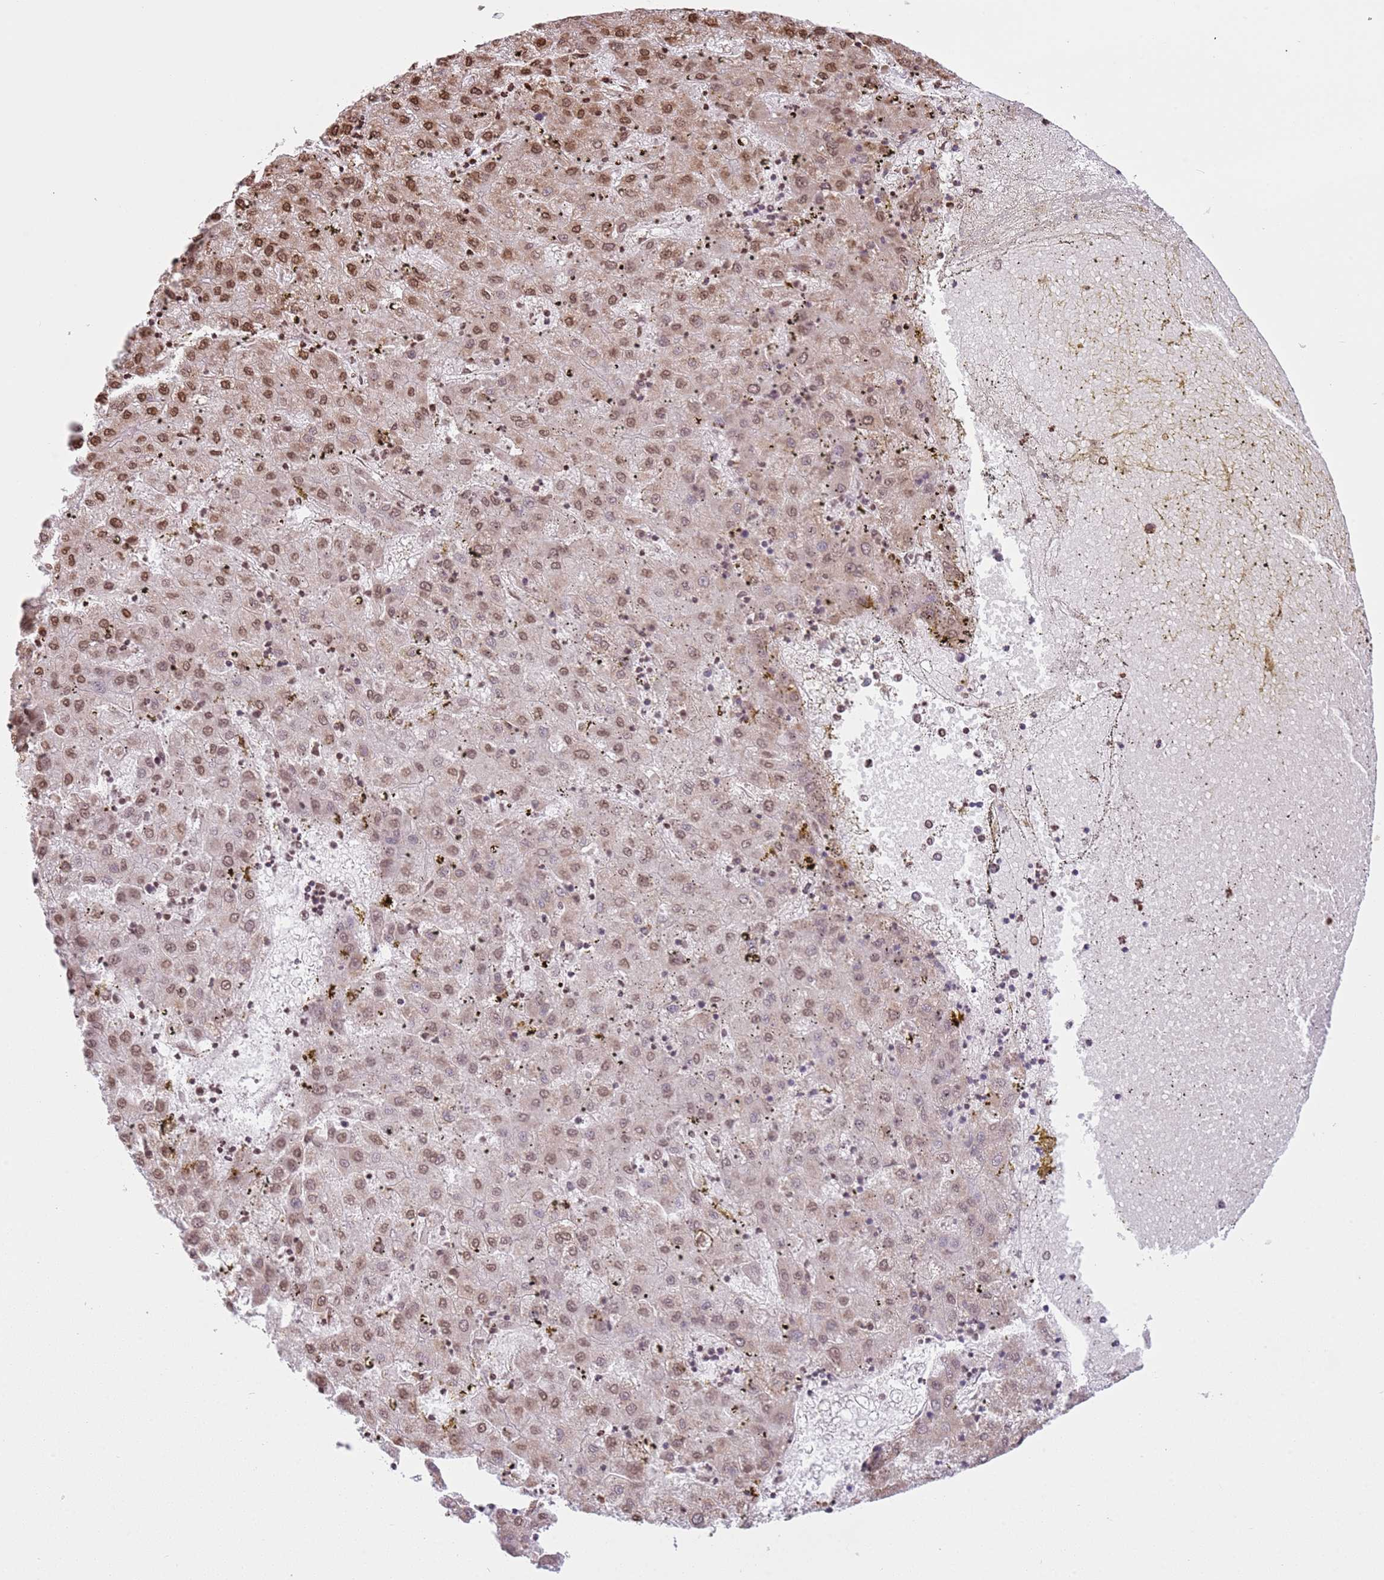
{"staining": {"intensity": "moderate", "quantity": ">75%", "location": "nuclear"}, "tissue": "liver cancer", "cell_type": "Tumor cells", "image_type": "cancer", "snomed": [{"axis": "morphology", "description": "Carcinoma, Hepatocellular, NOS"}, {"axis": "topography", "description": "Liver"}], "caption": "Protein staining displays moderate nuclear expression in approximately >75% of tumor cells in liver cancer (hepatocellular carcinoma).", "gene": "SCAF1", "patient": {"sex": "male", "age": 72}}